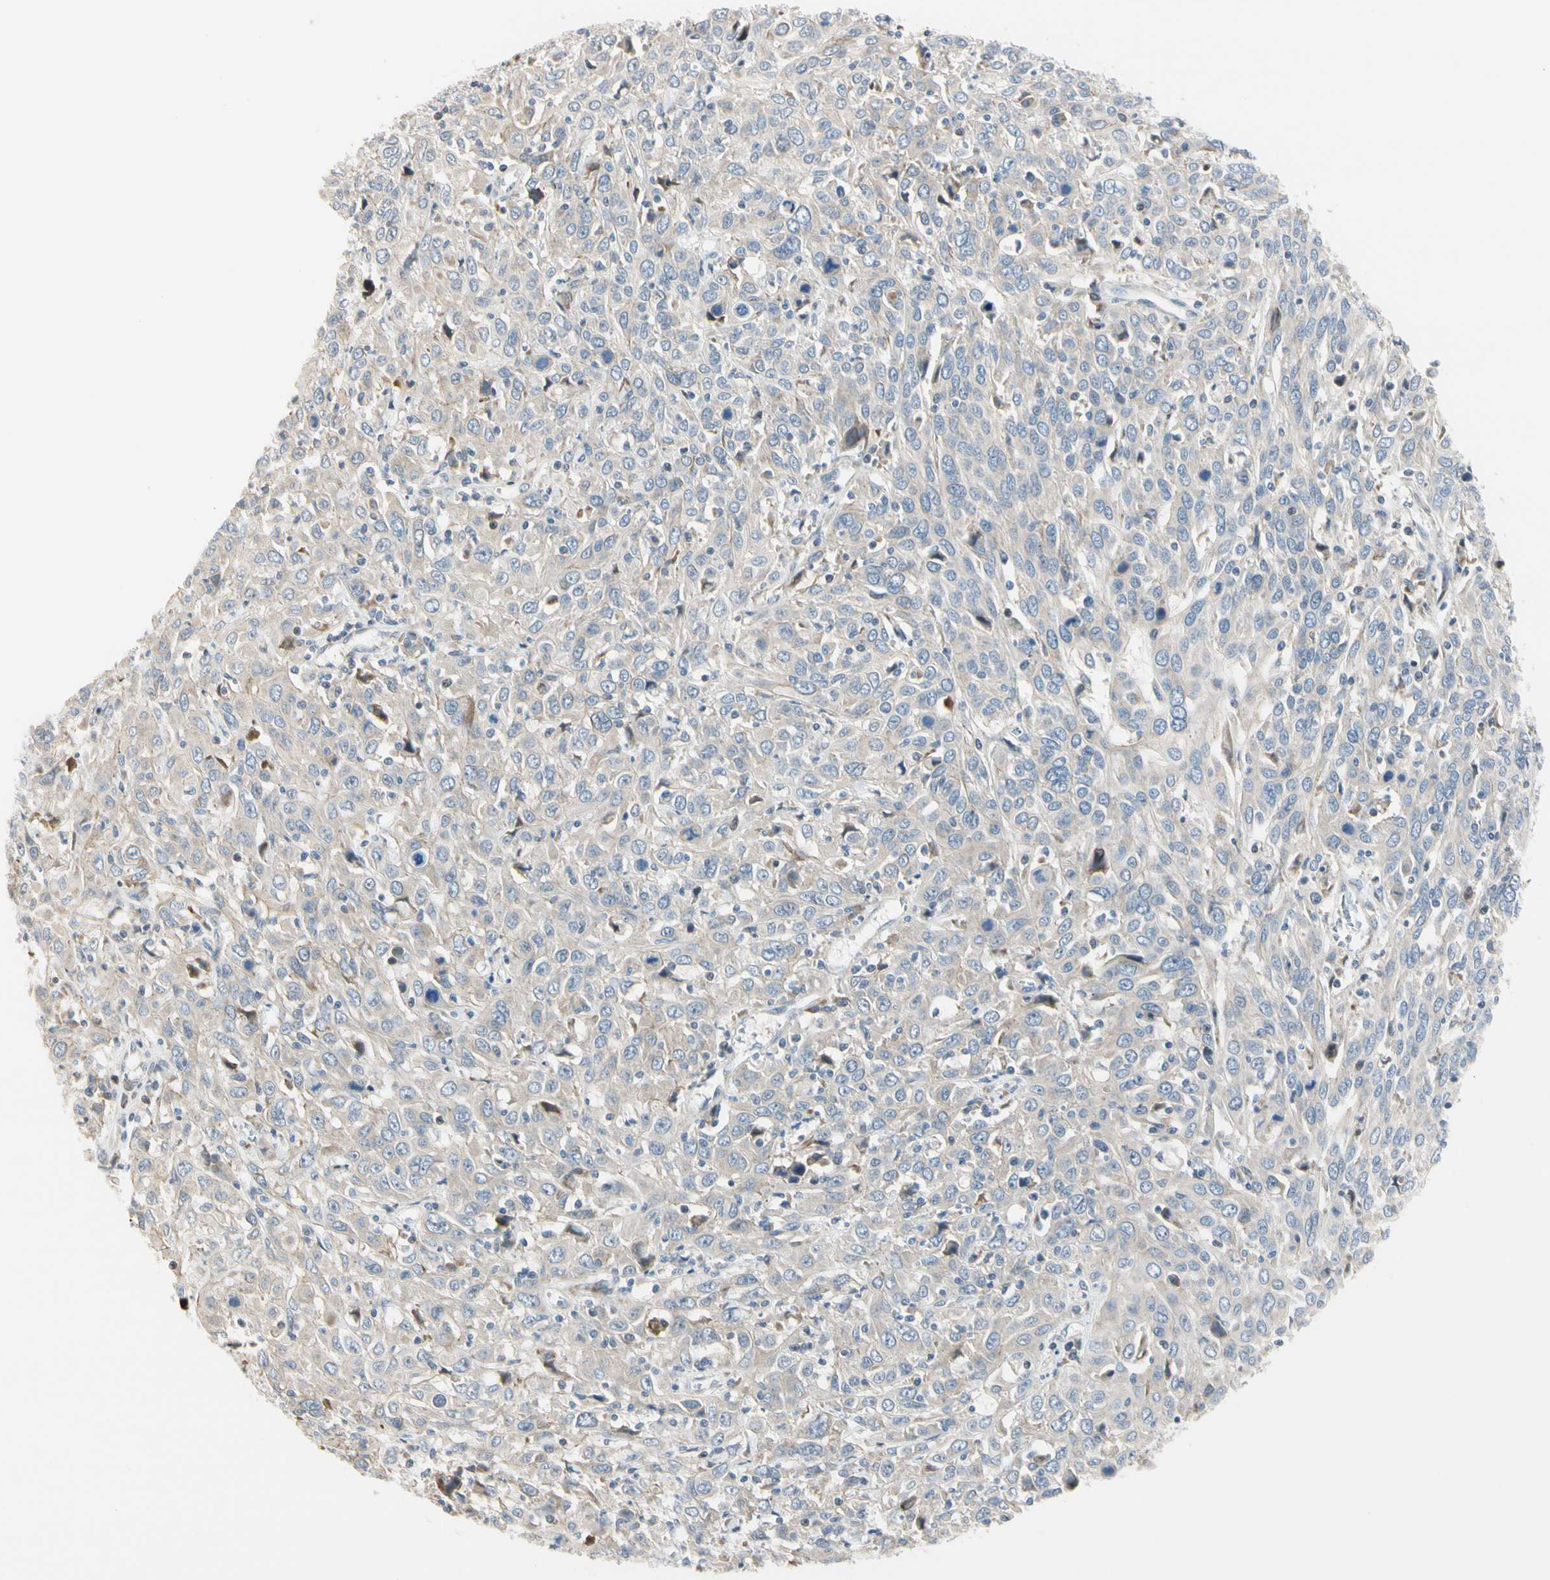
{"staining": {"intensity": "weak", "quantity": "<25%", "location": "cytoplasmic/membranous"}, "tissue": "cervical cancer", "cell_type": "Tumor cells", "image_type": "cancer", "snomed": [{"axis": "morphology", "description": "Squamous cell carcinoma, NOS"}, {"axis": "topography", "description": "Cervix"}], "caption": "Human cervical squamous cell carcinoma stained for a protein using immunohistochemistry (IHC) shows no expression in tumor cells.", "gene": "NPDC1", "patient": {"sex": "female", "age": 46}}